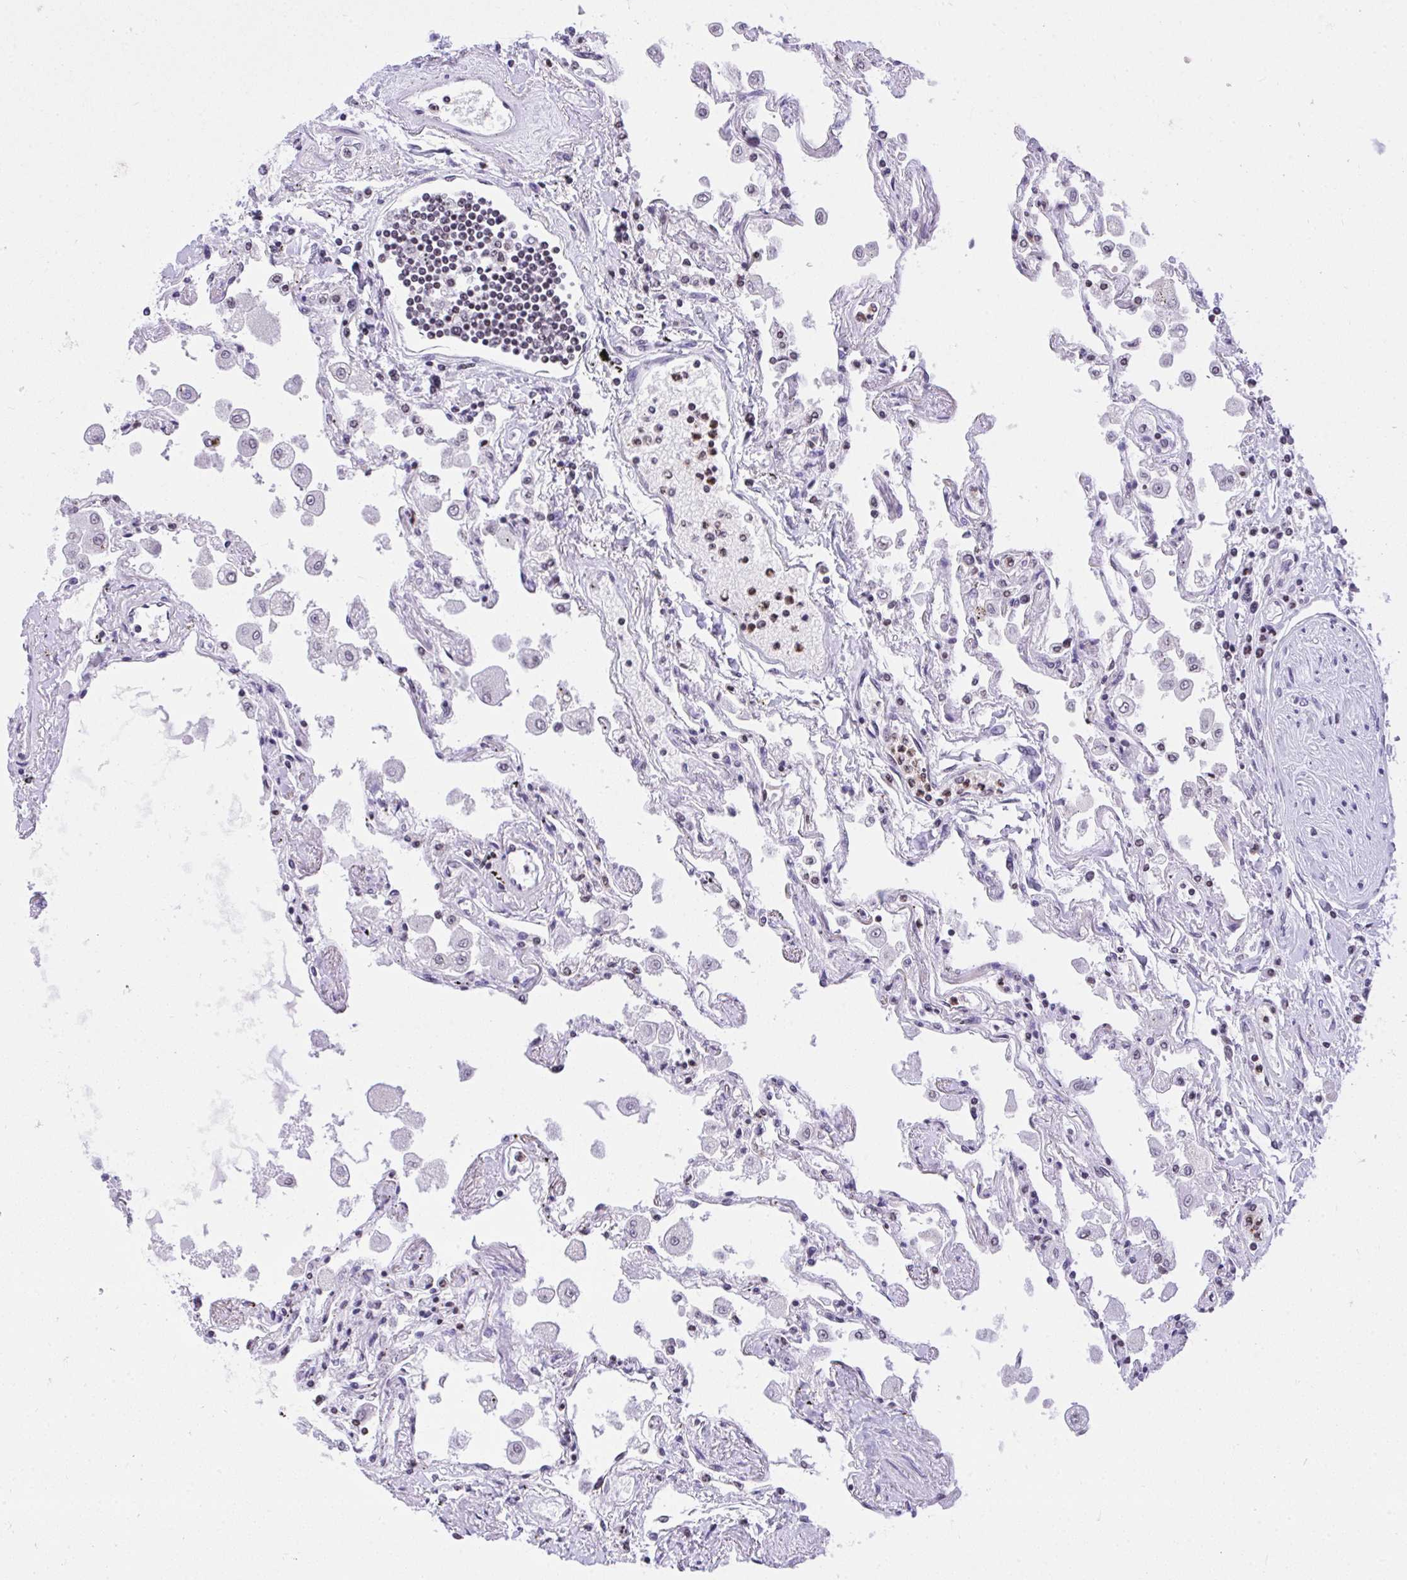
{"staining": {"intensity": "moderate", "quantity": "<25%", "location": "nuclear"}, "tissue": "lung", "cell_type": "Alveolar cells", "image_type": "normal", "snomed": [{"axis": "morphology", "description": "Normal tissue, NOS"}, {"axis": "morphology", "description": "Adenocarcinoma, NOS"}, {"axis": "topography", "description": "Cartilage tissue"}, {"axis": "topography", "description": "Lung"}], "caption": "Human lung stained for a protein (brown) shows moderate nuclear positive staining in approximately <25% of alveolar cells.", "gene": "KCNN4", "patient": {"sex": "female", "age": 67}}